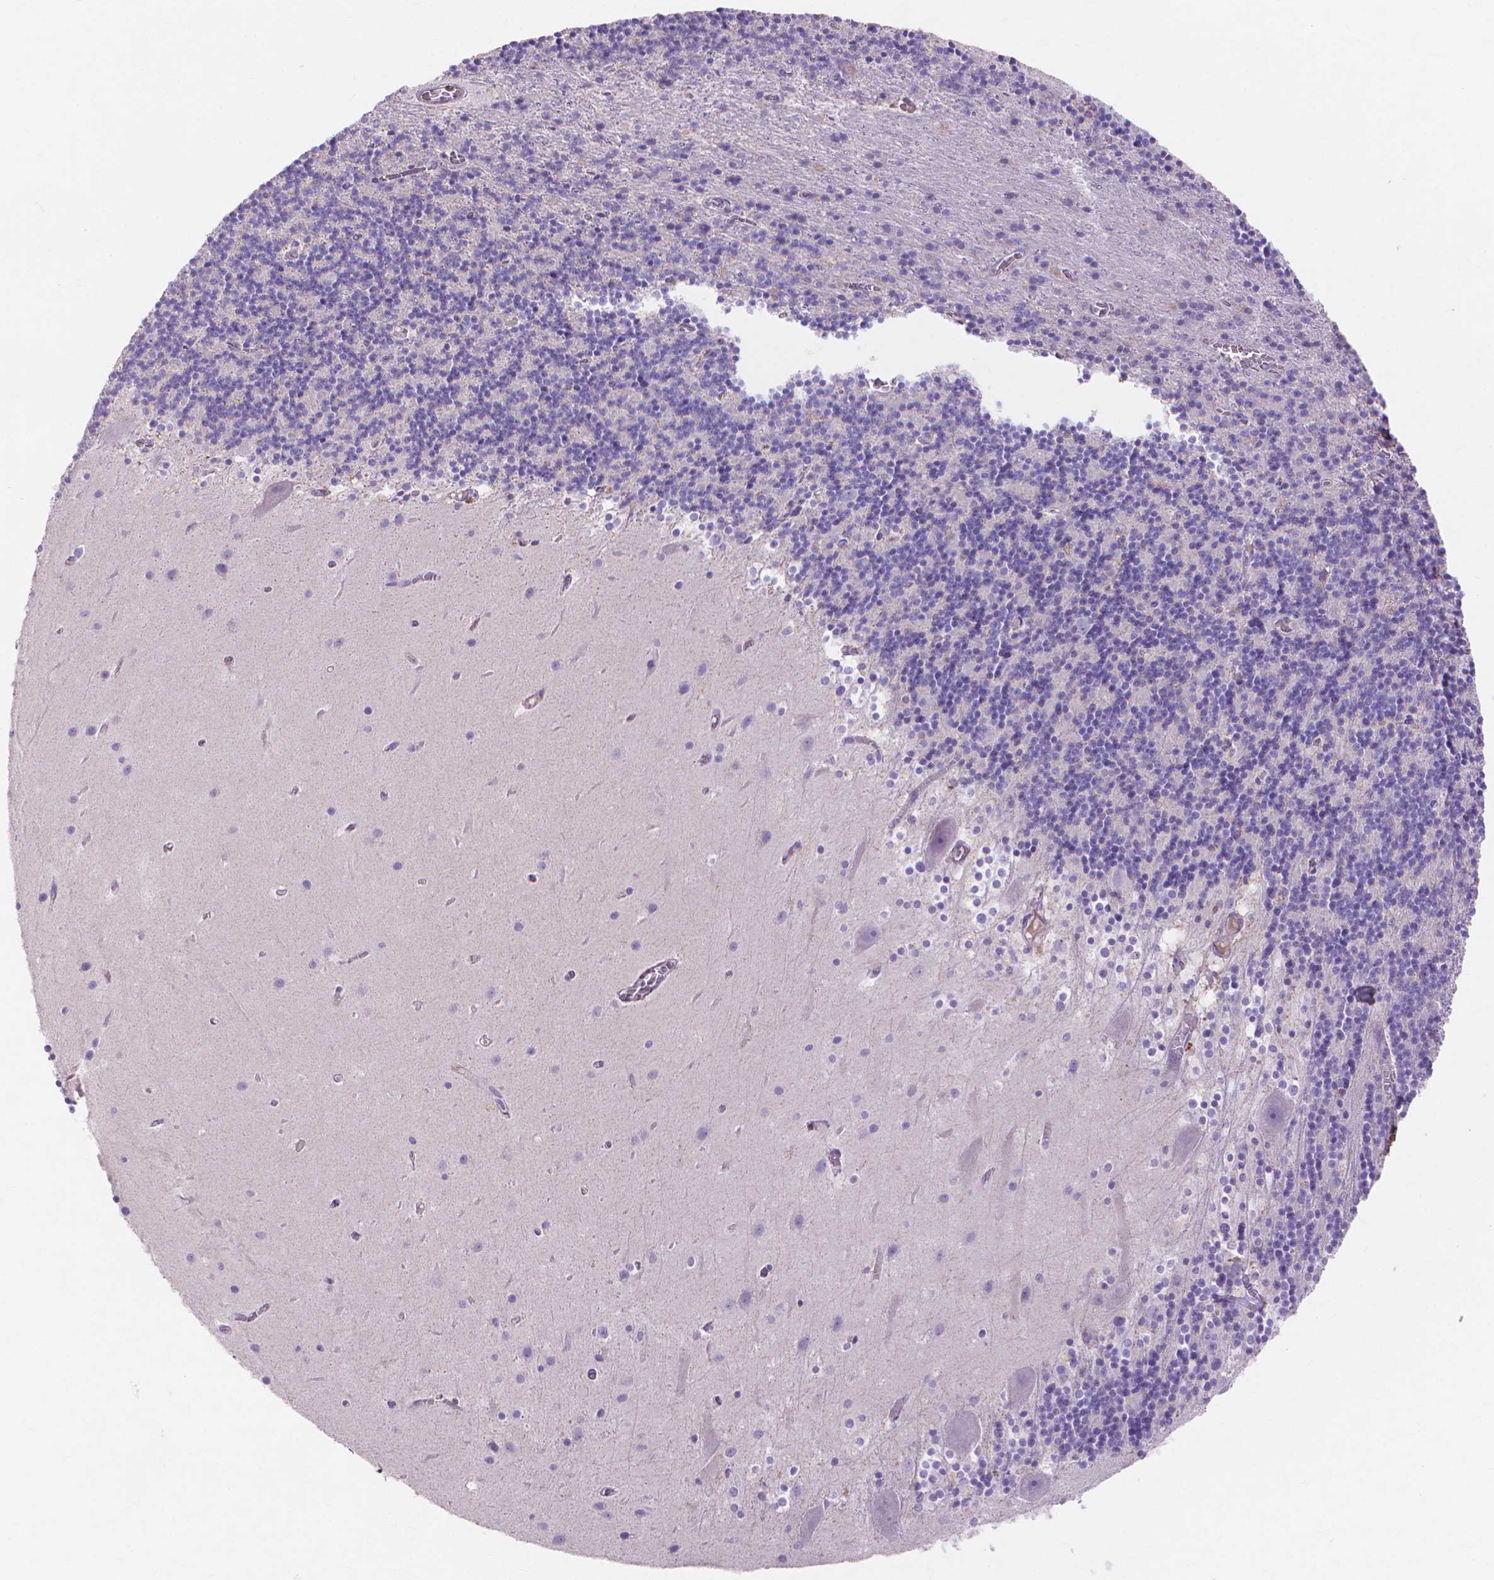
{"staining": {"intensity": "negative", "quantity": "none", "location": "none"}, "tissue": "cerebellum", "cell_type": "Cells in granular layer", "image_type": "normal", "snomed": [{"axis": "morphology", "description": "Normal tissue, NOS"}, {"axis": "topography", "description": "Cerebellum"}], "caption": "Immunohistochemical staining of benign cerebellum demonstrates no significant positivity in cells in granular layer. (Stains: DAB (3,3'-diaminobenzidine) immunohistochemistry with hematoxylin counter stain, Microscopy: brightfield microscopy at high magnification).", "gene": "MBLAC1", "patient": {"sex": "male", "age": 70}}